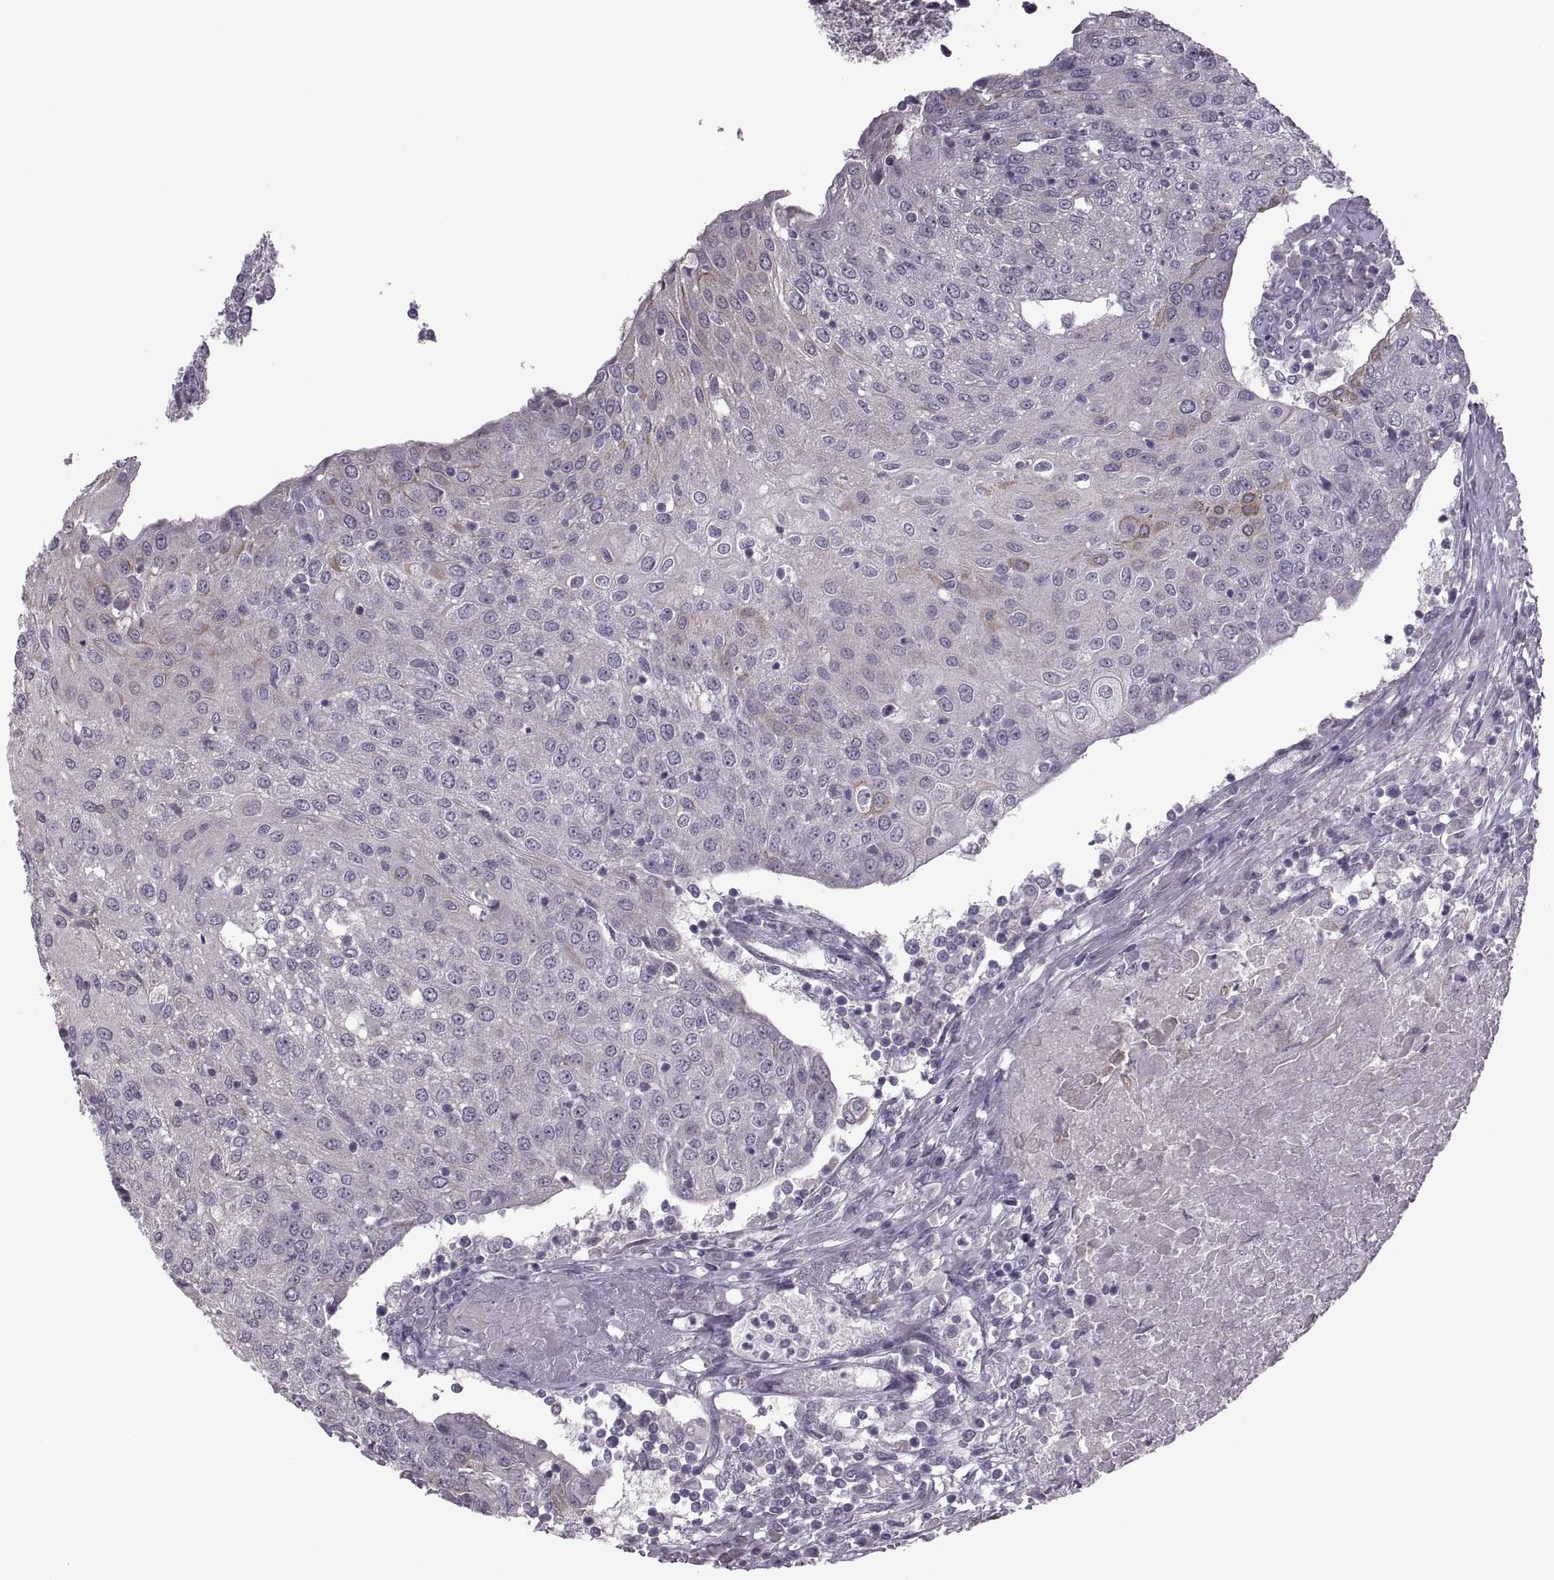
{"staining": {"intensity": "negative", "quantity": "none", "location": "none"}, "tissue": "urothelial cancer", "cell_type": "Tumor cells", "image_type": "cancer", "snomed": [{"axis": "morphology", "description": "Urothelial carcinoma, High grade"}, {"axis": "topography", "description": "Urinary bladder"}], "caption": "There is no significant expression in tumor cells of urothelial carcinoma (high-grade).", "gene": "MGAT4D", "patient": {"sex": "female", "age": 85}}